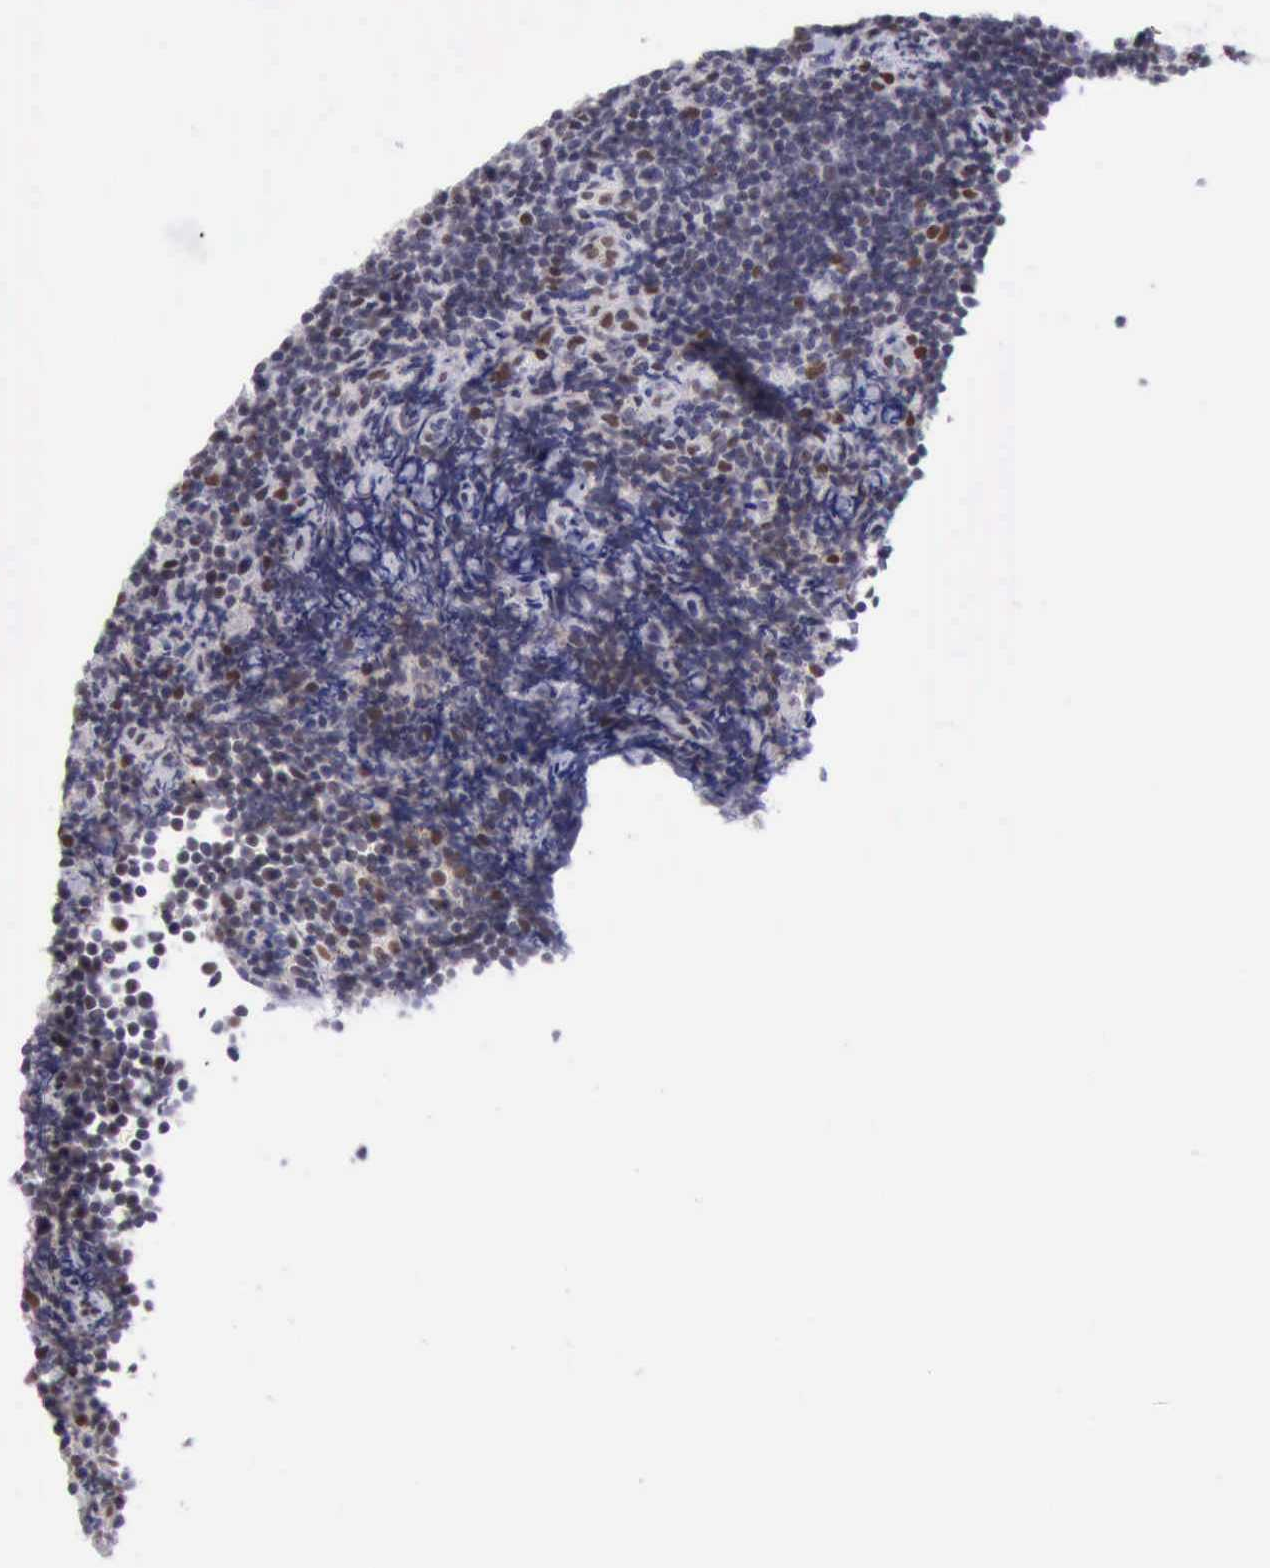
{"staining": {"intensity": "negative", "quantity": "none", "location": "none"}, "tissue": "lymphoma", "cell_type": "Tumor cells", "image_type": "cancer", "snomed": [{"axis": "morphology", "description": "Malignant lymphoma, non-Hodgkin's type, Low grade"}, {"axis": "topography", "description": "Lymph node"}], "caption": "Tumor cells show no significant expression in lymphoma.", "gene": "ERCC4", "patient": {"sex": "male", "age": 49}}